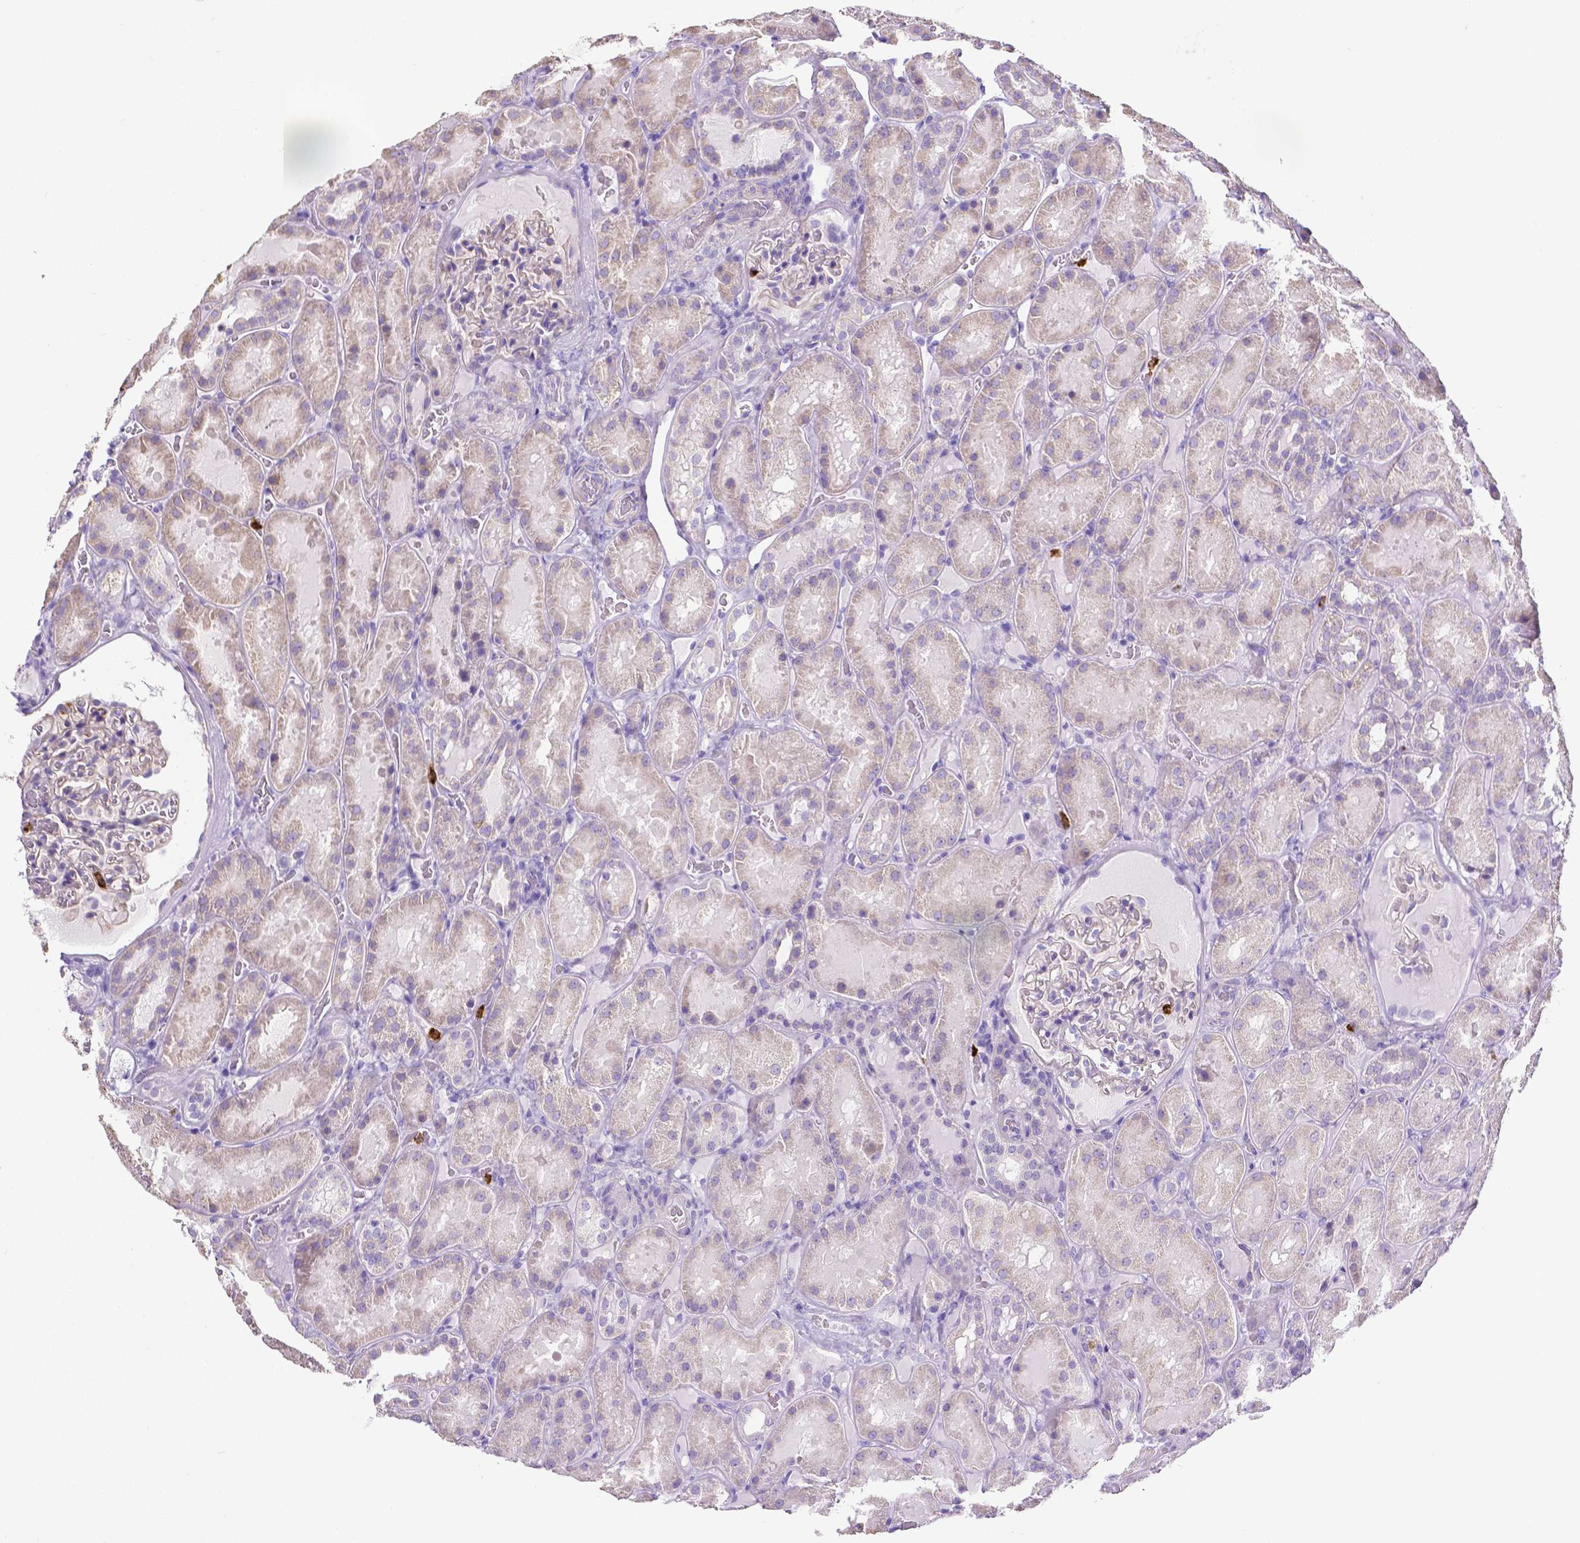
{"staining": {"intensity": "negative", "quantity": "none", "location": "none"}, "tissue": "kidney", "cell_type": "Cells in glomeruli", "image_type": "normal", "snomed": [{"axis": "morphology", "description": "Normal tissue, NOS"}, {"axis": "topography", "description": "Kidney"}], "caption": "Kidney stained for a protein using immunohistochemistry displays no expression cells in glomeruli.", "gene": "MMP9", "patient": {"sex": "male", "age": 73}}